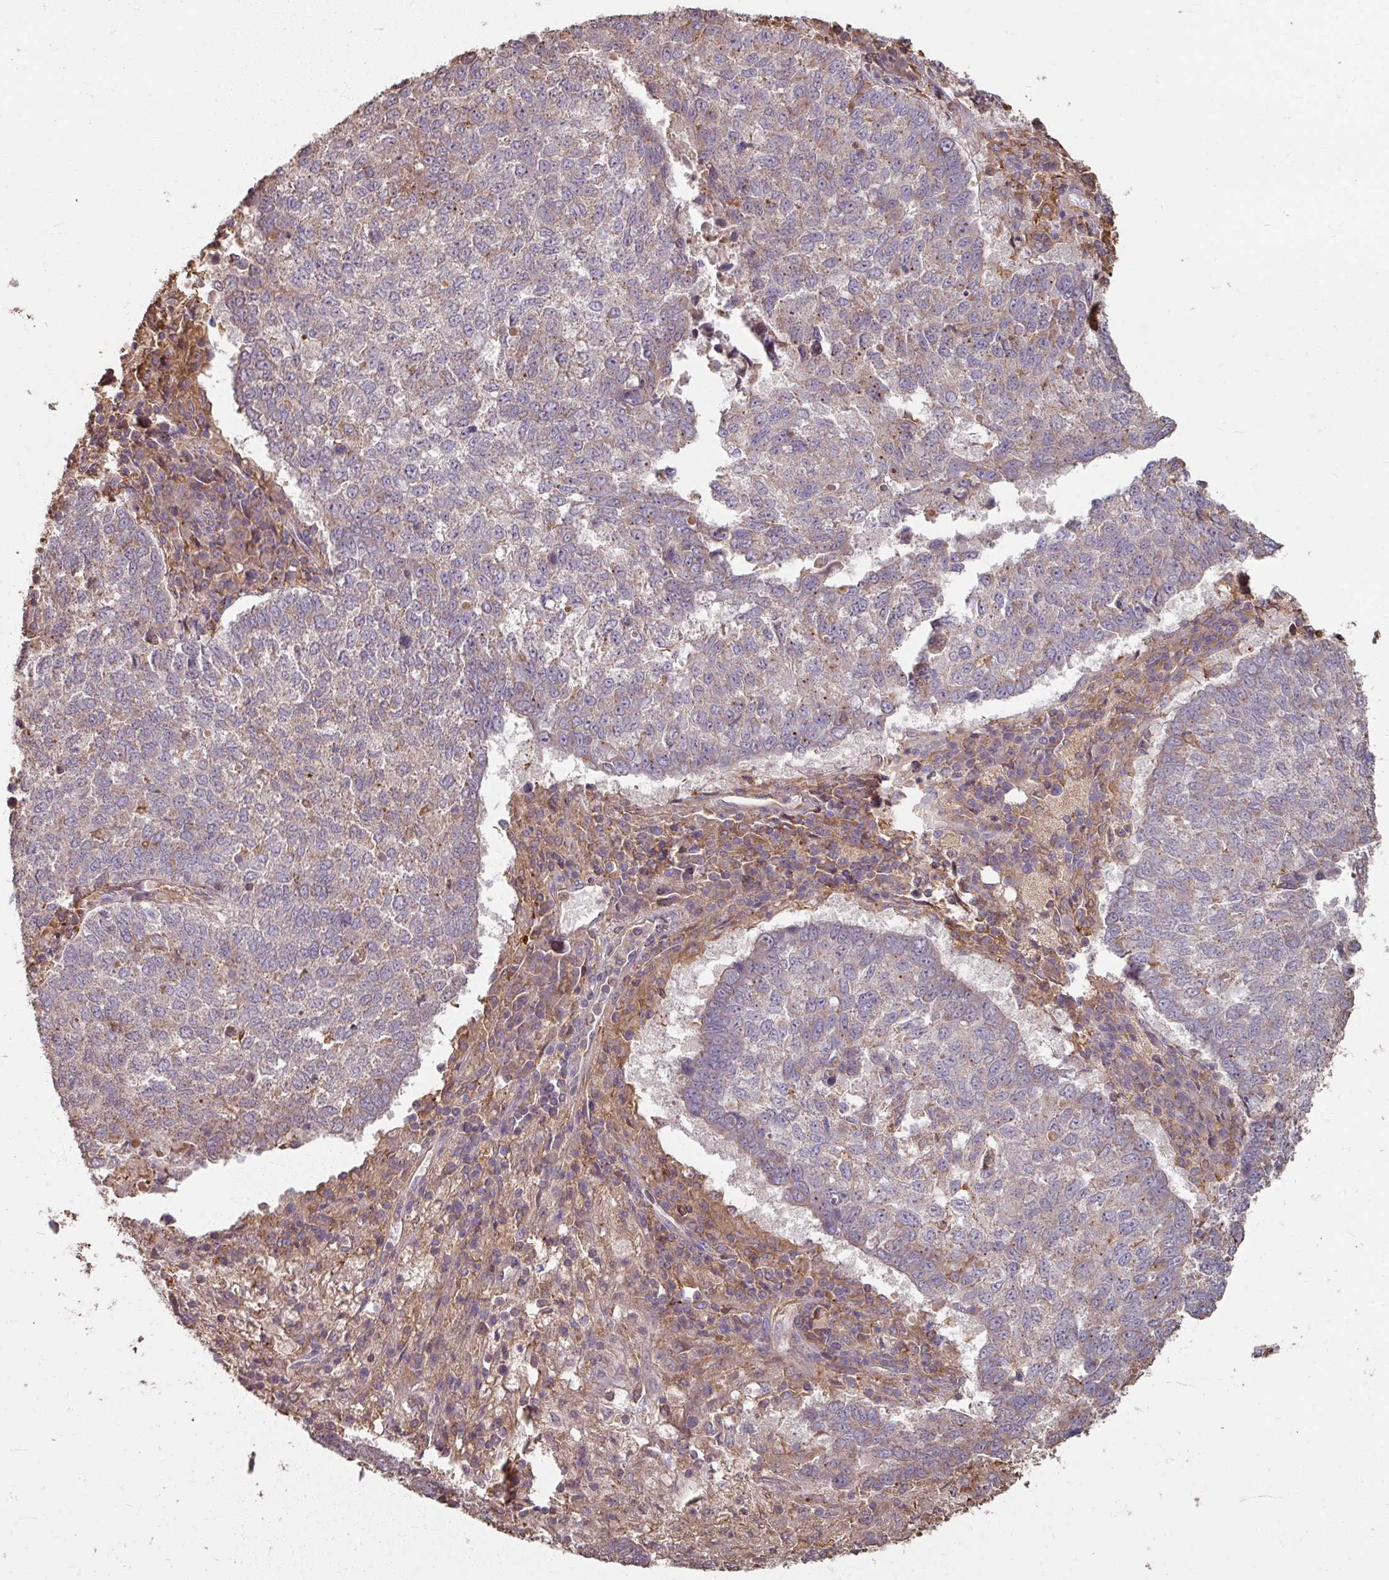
{"staining": {"intensity": "weak", "quantity": "<25%", "location": "cytoplasmic/membranous"}, "tissue": "lung cancer", "cell_type": "Tumor cells", "image_type": "cancer", "snomed": [{"axis": "morphology", "description": "Squamous cell carcinoma, NOS"}, {"axis": "topography", "description": "Lung"}], "caption": "High magnification brightfield microscopy of lung cancer stained with DAB (3,3'-diaminobenzidine) (brown) and counterstained with hematoxylin (blue): tumor cells show no significant staining.", "gene": "CCDC68", "patient": {"sex": "male", "age": 73}}